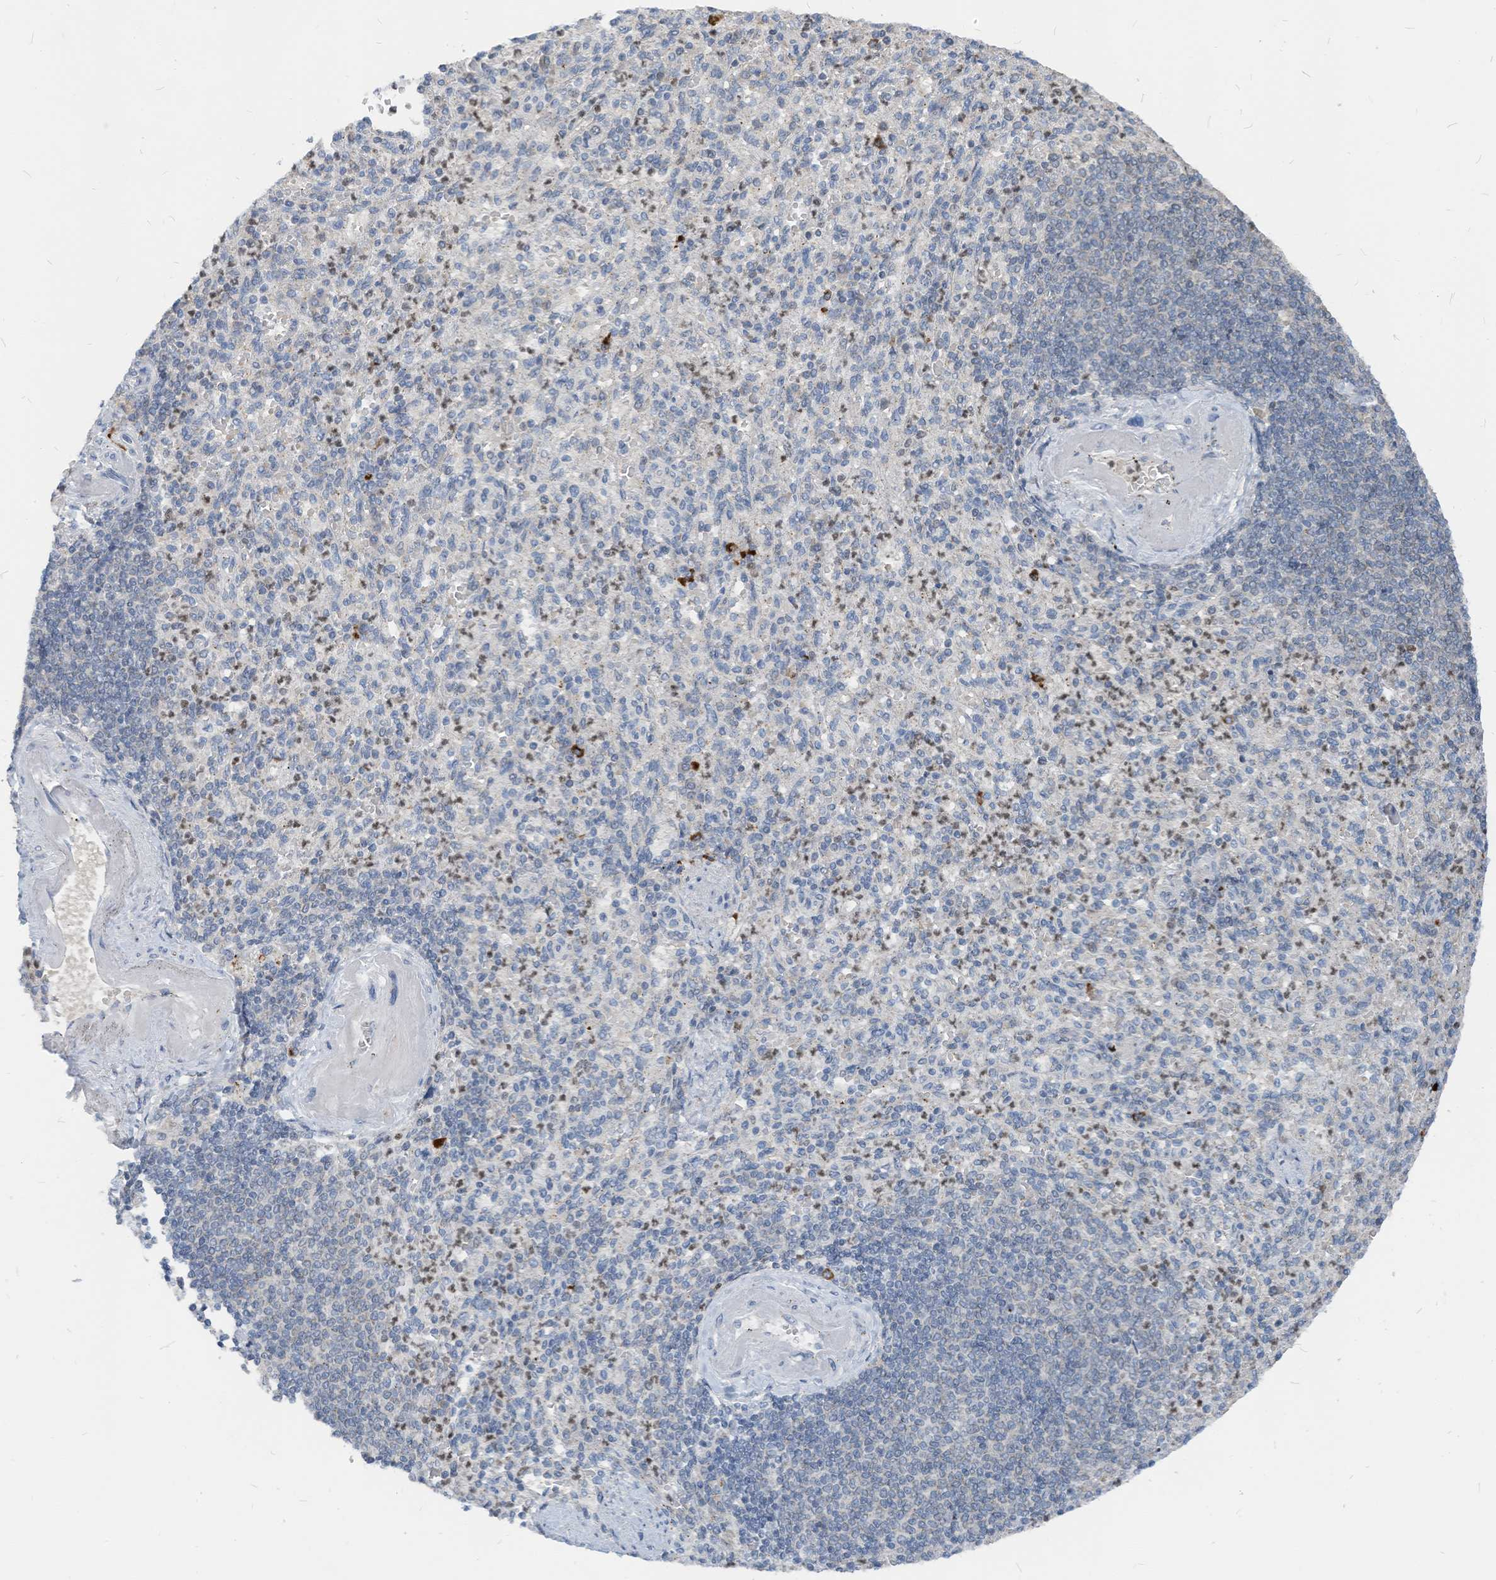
{"staining": {"intensity": "weak", "quantity": "<25%", "location": "cytoplasmic/membranous"}, "tissue": "spleen", "cell_type": "Cells in red pulp", "image_type": "normal", "snomed": [{"axis": "morphology", "description": "Normal tissue, NOS"}, {"axis": "topography", "description": "Spleen"}], "caption": "This photomicrograph is of benign spleen stained with immunohistochemistry to label a protein in brown with the nuclei are counter-stained blue. There is no expression in cells in red pulp.", "gene": "CHMP2B", "patient": {"sex": "female", "age": 74}}